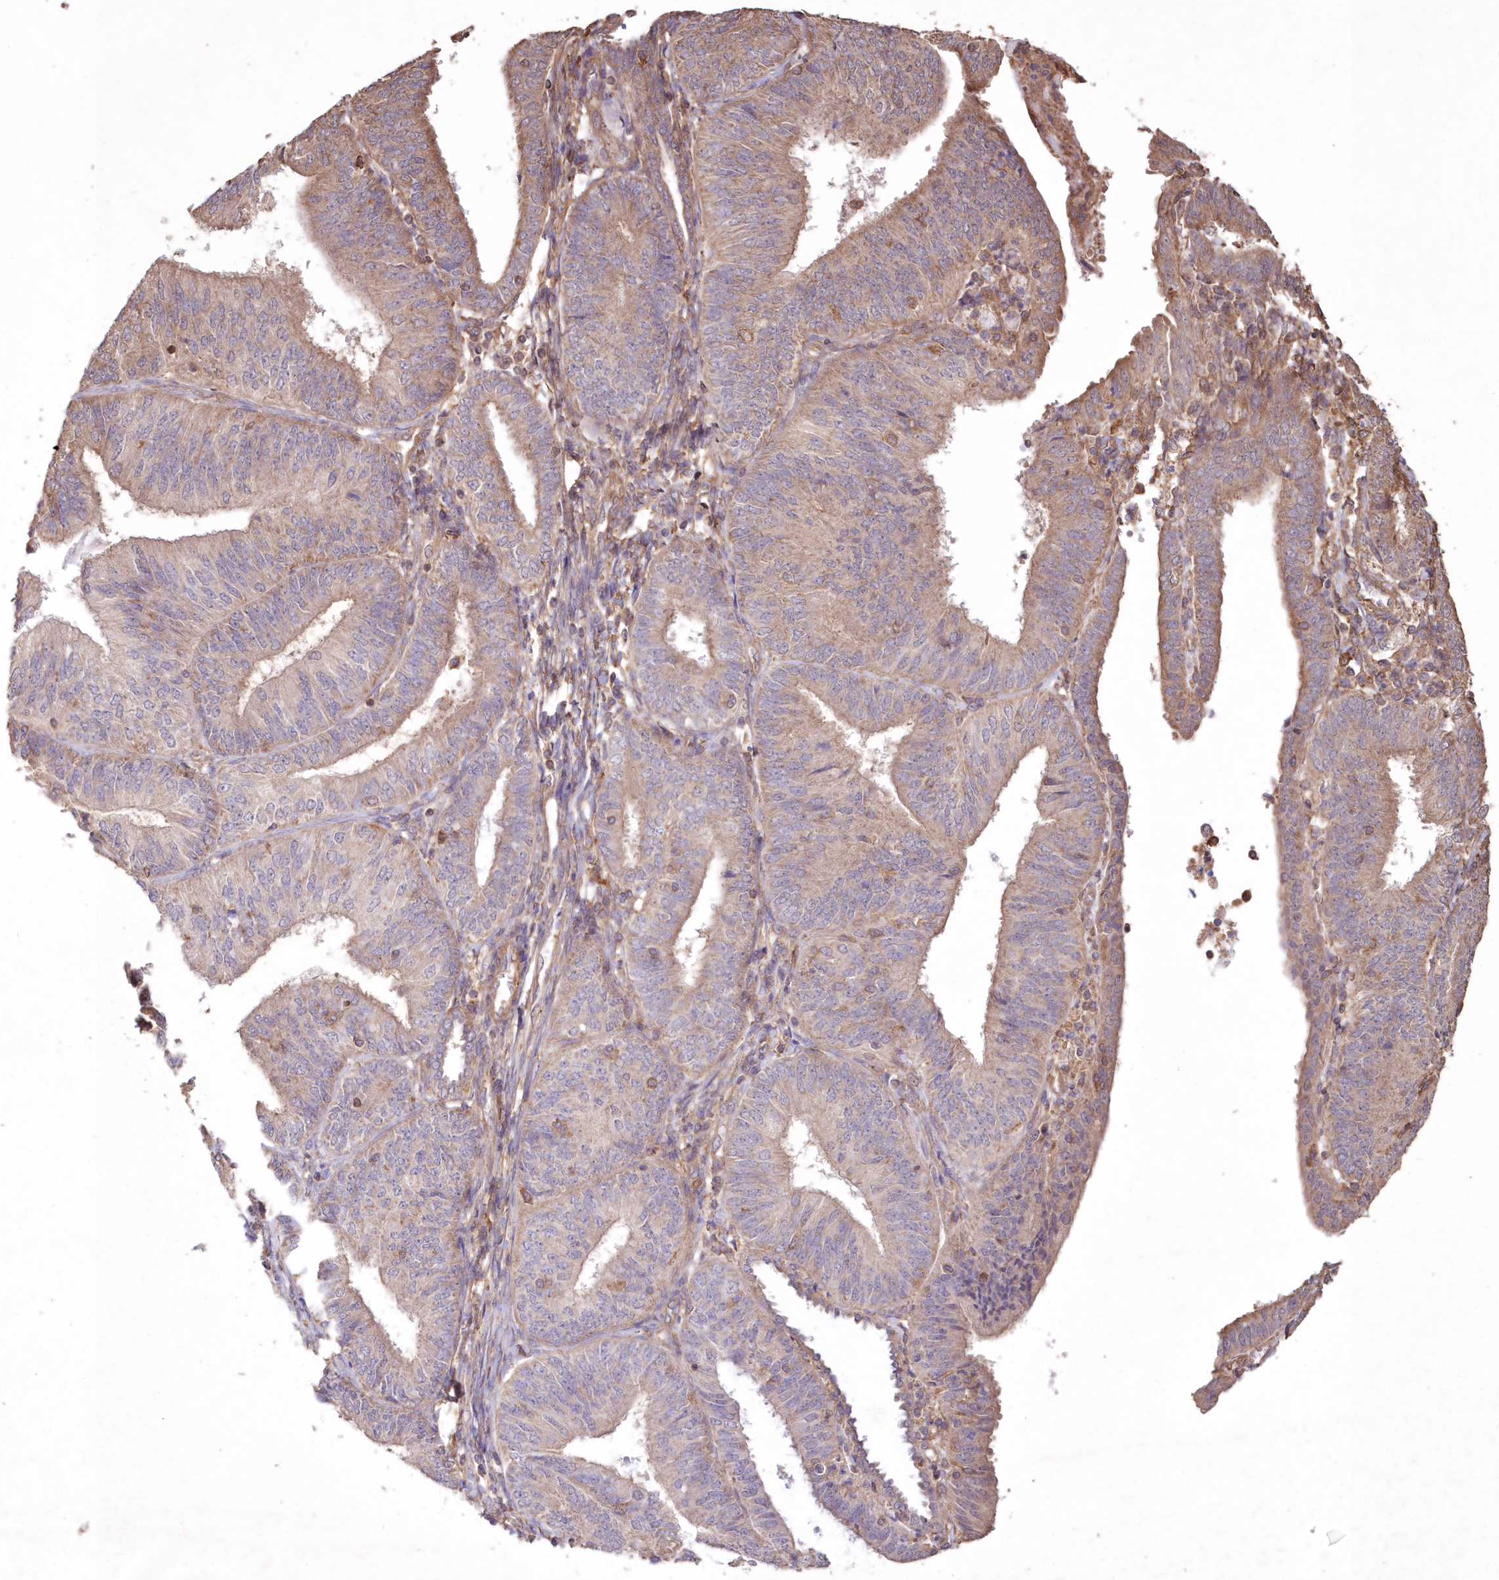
{"staining": {"intensity": "moderate", "quantity": "25%-75%", "location": "cytoplasmic/membranous"}, "tissue": "endometrial cancer", "cell_type": "Tumor cells", "image_type": "cancer", "snomed": [{"axis": "morphology", "description": "Adenocarcinoma, NOS"}, {"axis": "topography", "description": "Endometrium"}], "caption": "Immunohistochemical staining of adenocarcinoma (endometrial) exhibits medium levels of moderate cytoplasmic/membranous protein staining in about 25%-75% of tumor cells.", "gene": "TMEM139", "patient": {"sex": "female", "age": 58}}